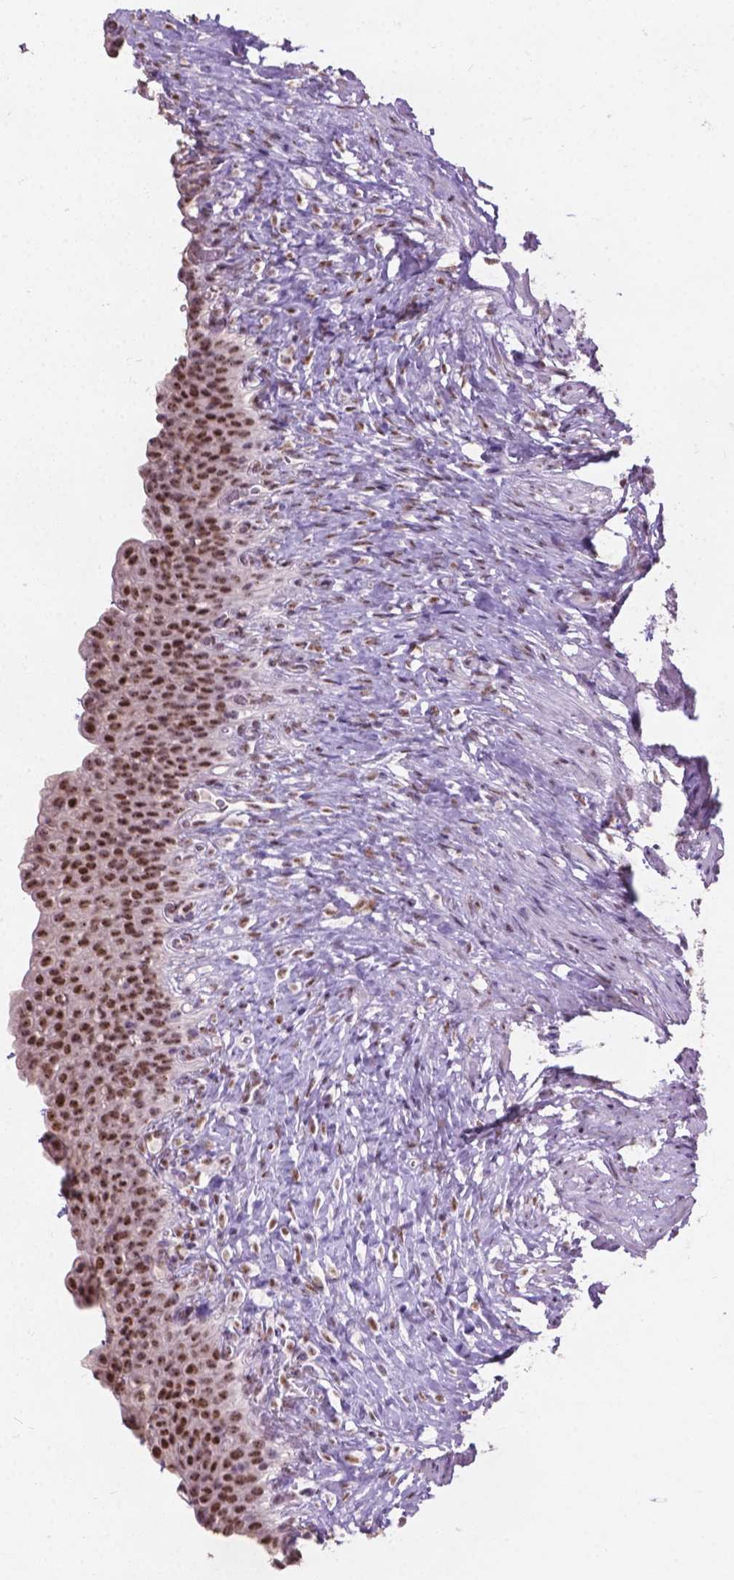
{"staining": {"intensity": "moderate", "quantity": ">75%", "location": "nuclear"}, "tissue": "urinary bladder", "cell_type": "Urothelial cells", "image_type": "normal", "snomed": [{"axis": "morphology", "description": "Normal tissue, NOS"}, {"axis": "topography", "description": "Urinary bladder"}, {"axis": "topography", "description": "Prostate"}], "caption": "Immunohistochemistry (IHC) (DAB (3,3'-diaminobenzidine)) staining of benign human urinary bladder displays moderate nuclear protein positivity in about >75% of urothelial cells.", "gene": "COIL", "patient": {"sex": "male", "age": 76}}